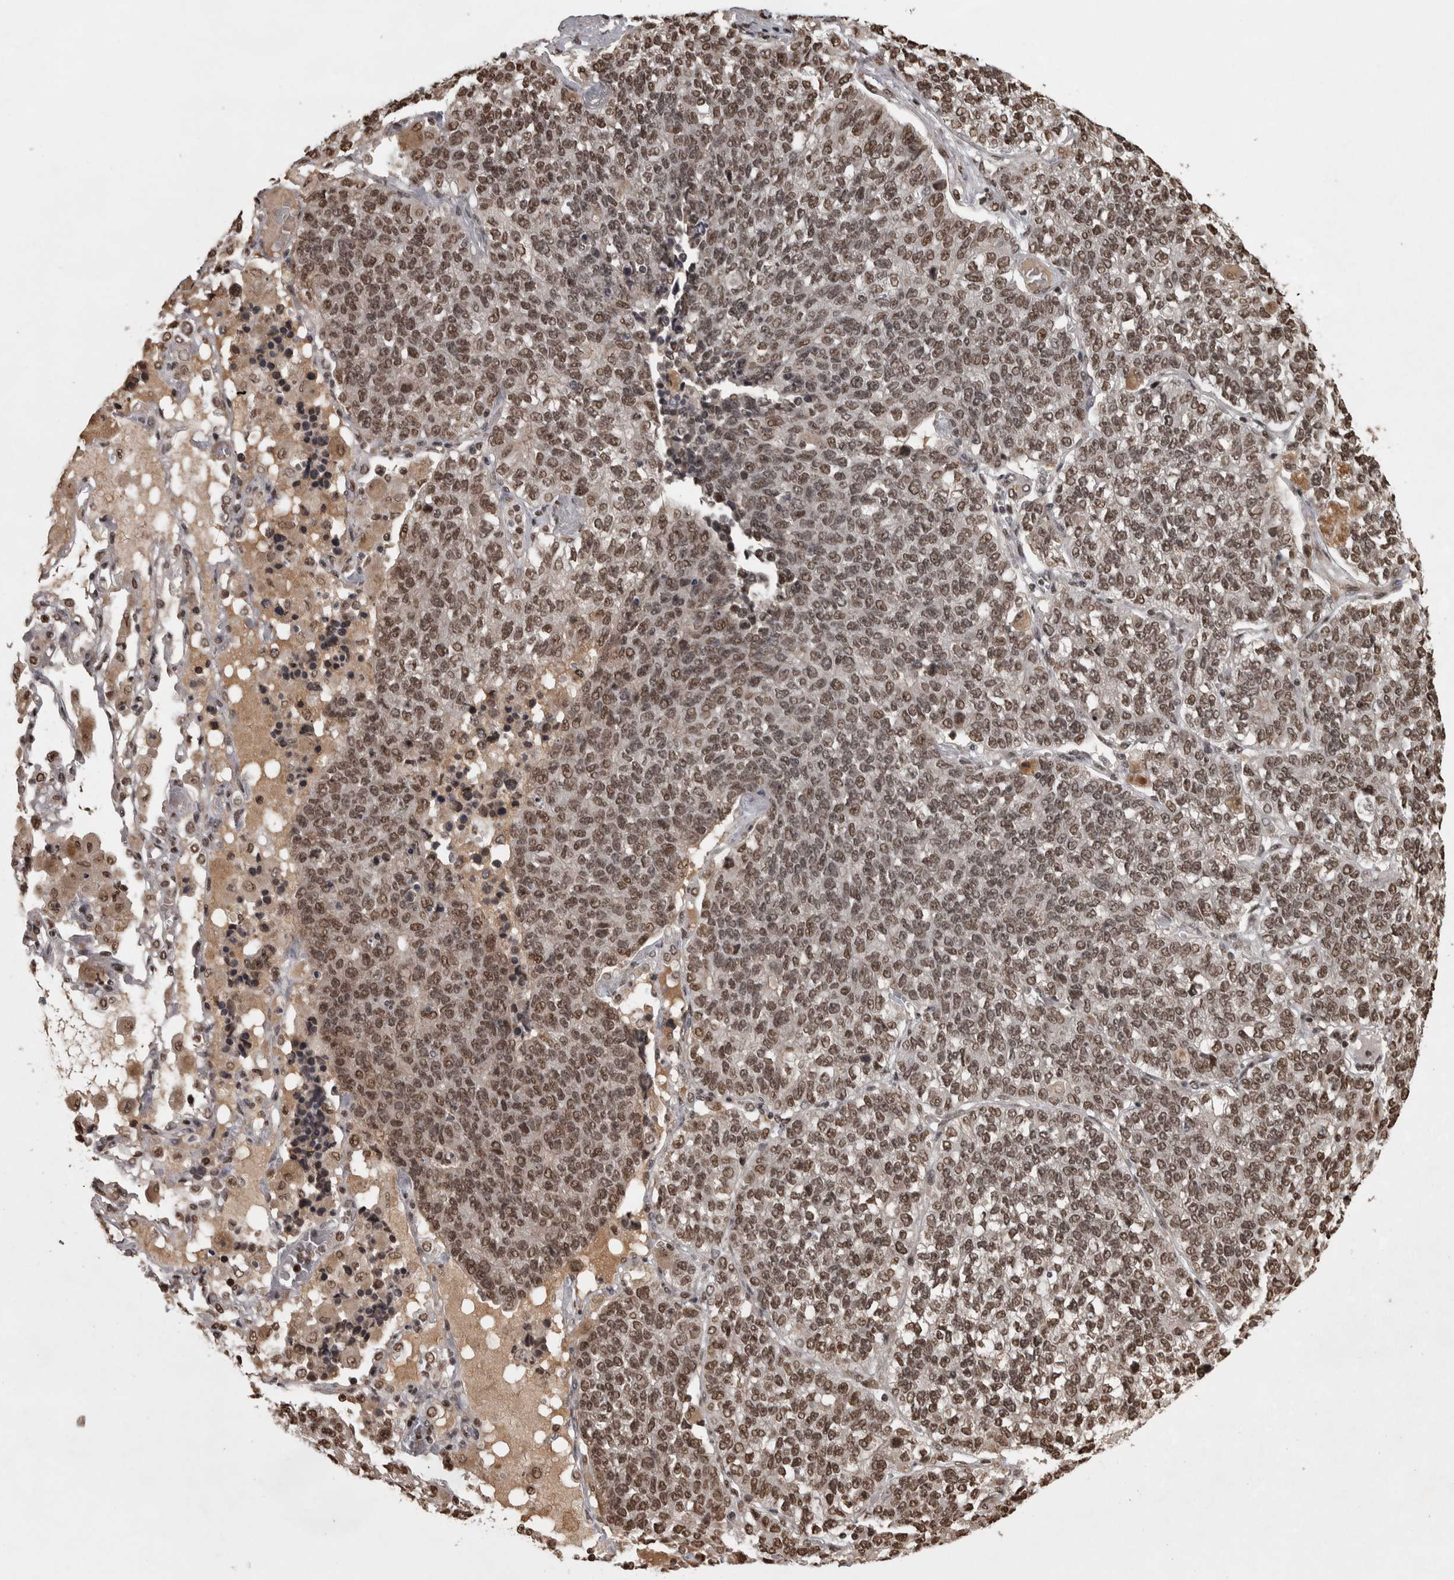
{"staining": {"intensity": "moderate", "quantity": ">75%", "location": "nuclear"}, "tissue": "lung cancer", "cell_type": "Tumor cells", "image_type": "cancer", "snomed": [{"axis": "morphology", "description": "Adenocarcinoma, NOS"}, {"axis": "topography", "description": "Lung"}], "caption": "Immunohistochemistry staining of lung cancer, which demonstrates medium levels of moderate nuclear staining in about >75% of tumor cells indicating moderate nuclear protein positivity. The staining was performed using DAB (3,3'-diaminobenzidine) (brown) for protein detection and nuclei were counterstained in hematoxylin (blue).", "gene": "ZFHX4", "patient": {"sex": "male", "age": 49}}